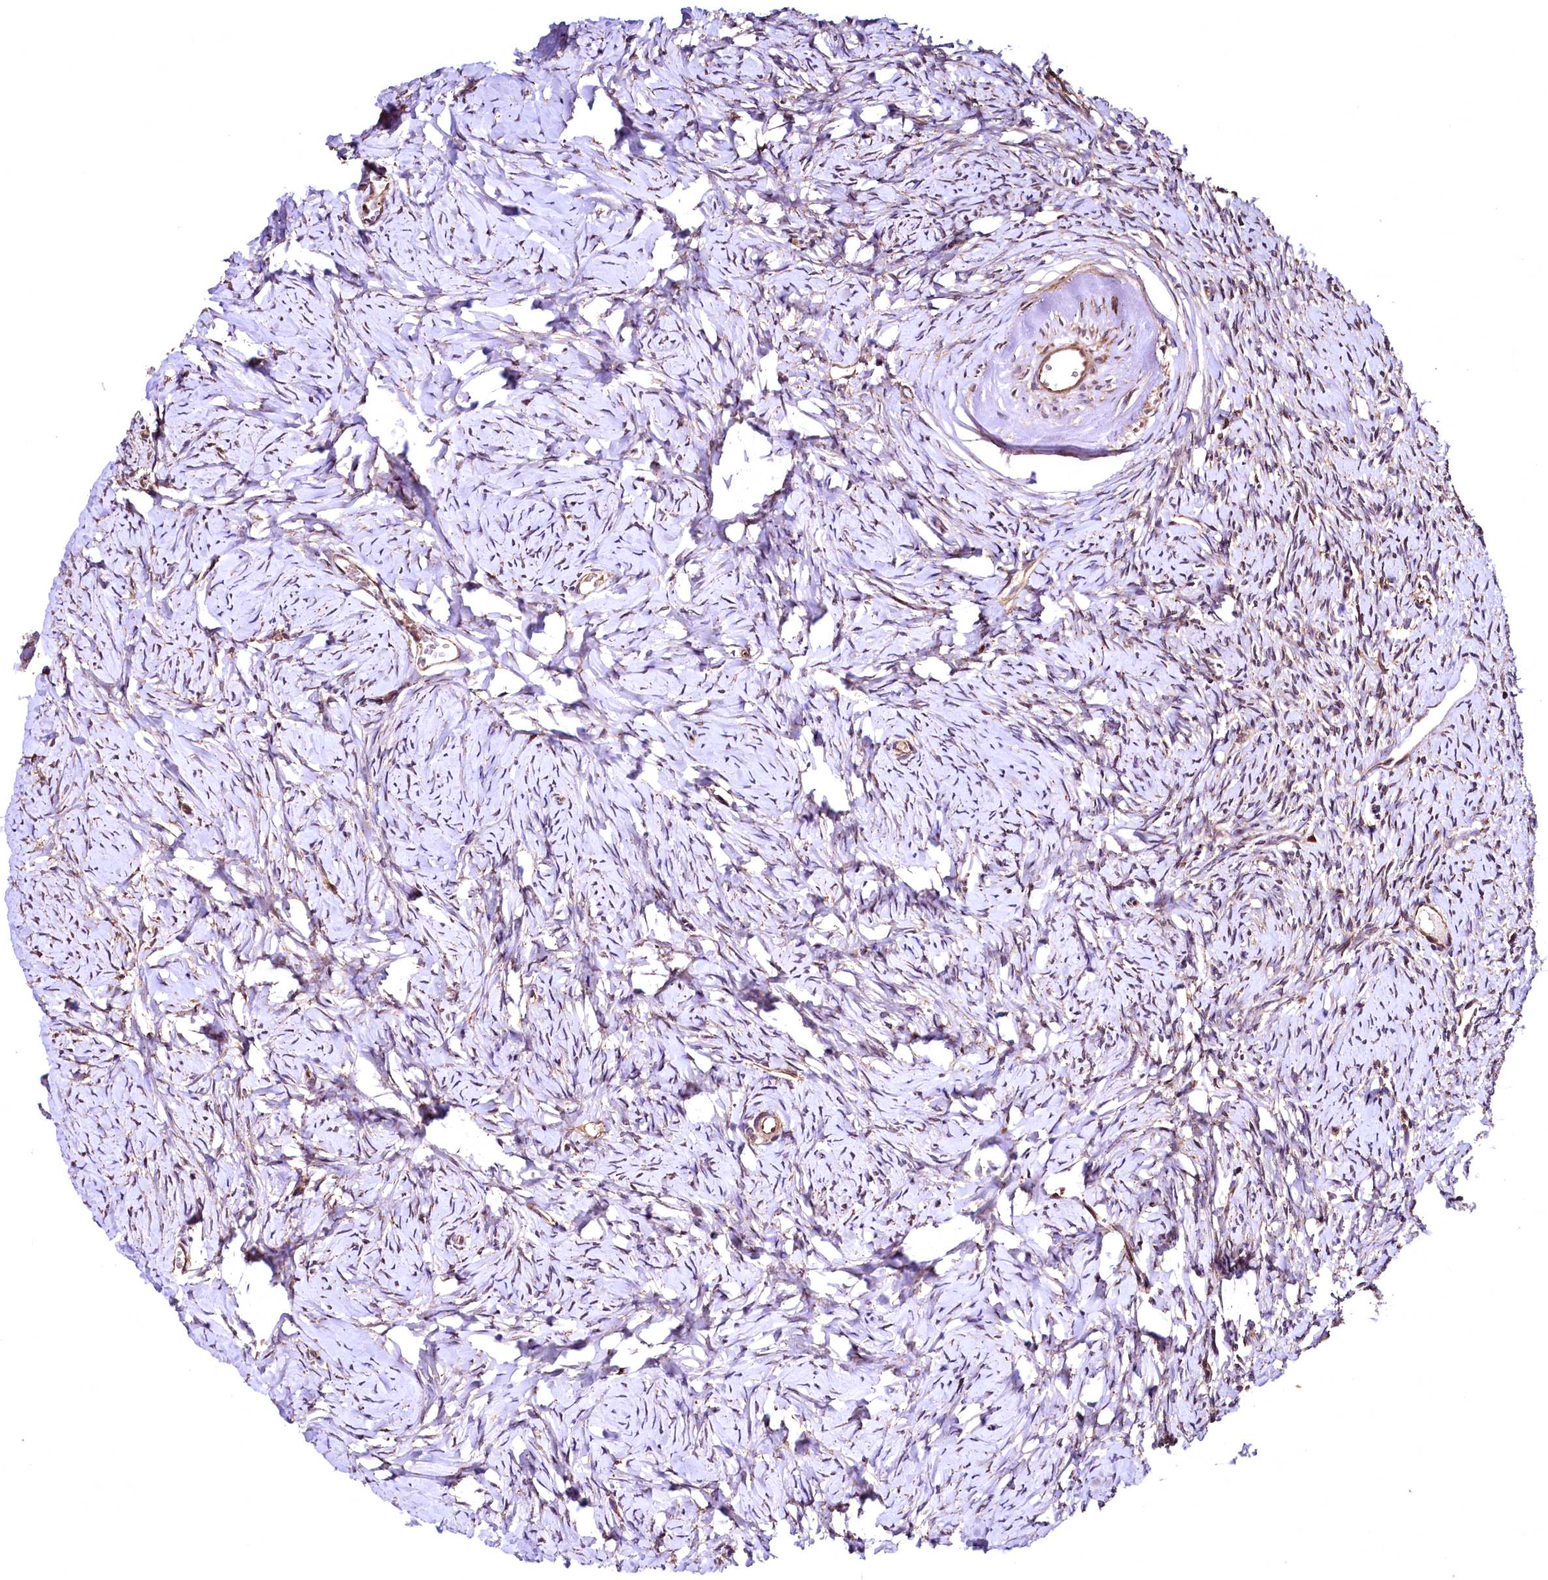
{"staining": {"intensity": "moderate", "quantity": ">75%", "location": "cytoplasmic/membranous"}, "tissue": "ovary", "cell_type": "Follicle cells", "image_type": "normal", "snomed": [{"axis": "morphology", "description": "Normal tissue, NOS"}, {"axis": "topography", "description": "Ovary"}], "caption": "This micrograph shows IHC staining of normal human ovary, with medium moderate cytoplasmic/membranous staining in about >75% of follicle cells.", "gene": "LRSAM1", "patient": {"sex": "female", "age": 51}}